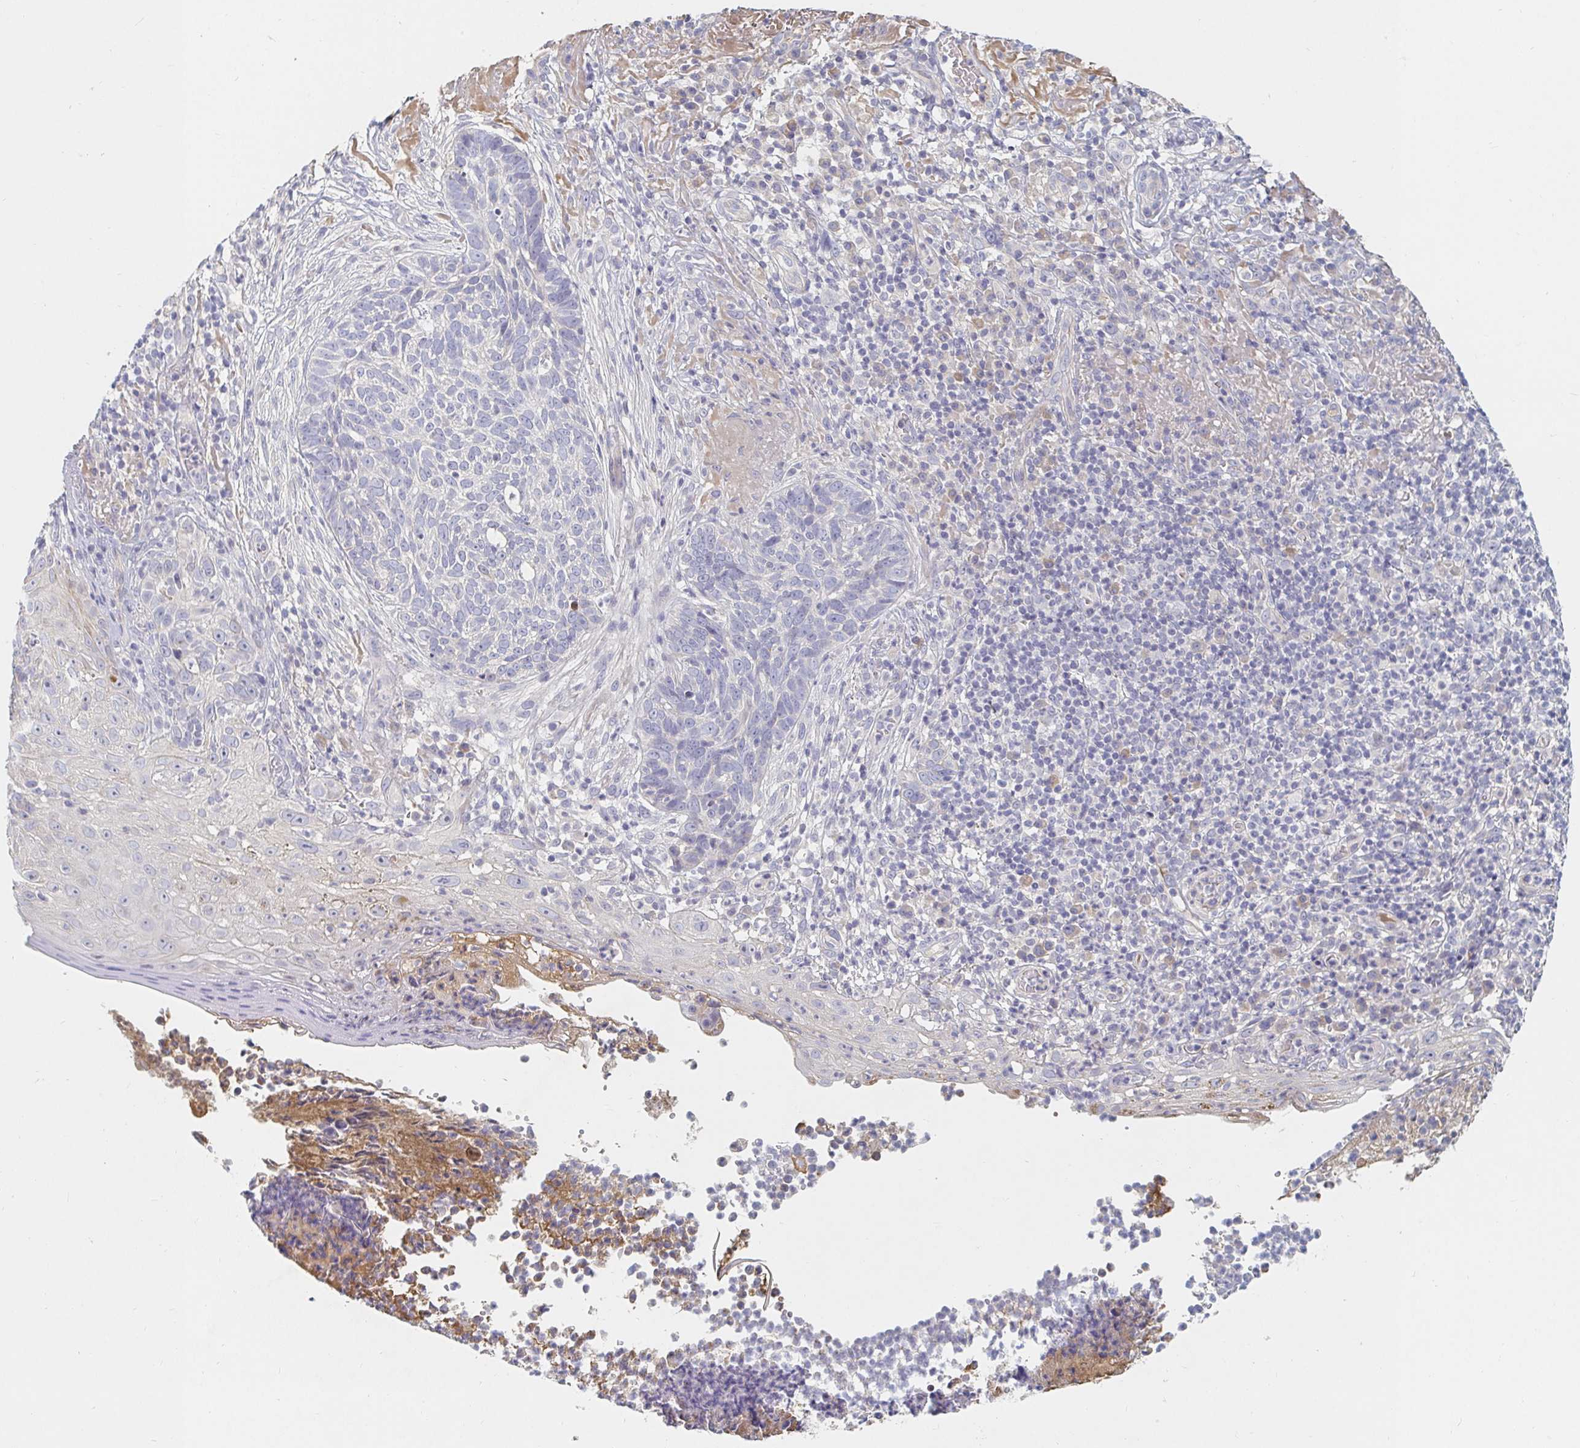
{"staining": {"intensity": "negative", "quantity": "none", "location": "none"}, "tissue": "skin cancer", "cell_type": "Tumor cells", "image_type": "cancer", "snomed": [{"axis": "morphology", "description": "Basal cell carcinoma"}, {"axis": "topography", "description": "Skin"}, {"axis": "topography", "description": "Skin of face"}], "caption": "Human skin cancer (basal cell carcinoma) stained for a protein using immunohistochemistry (IHC) displays no staining in tumor cells.", "gene": "NME9", "patient": {"sex": "female", "age": 95}}